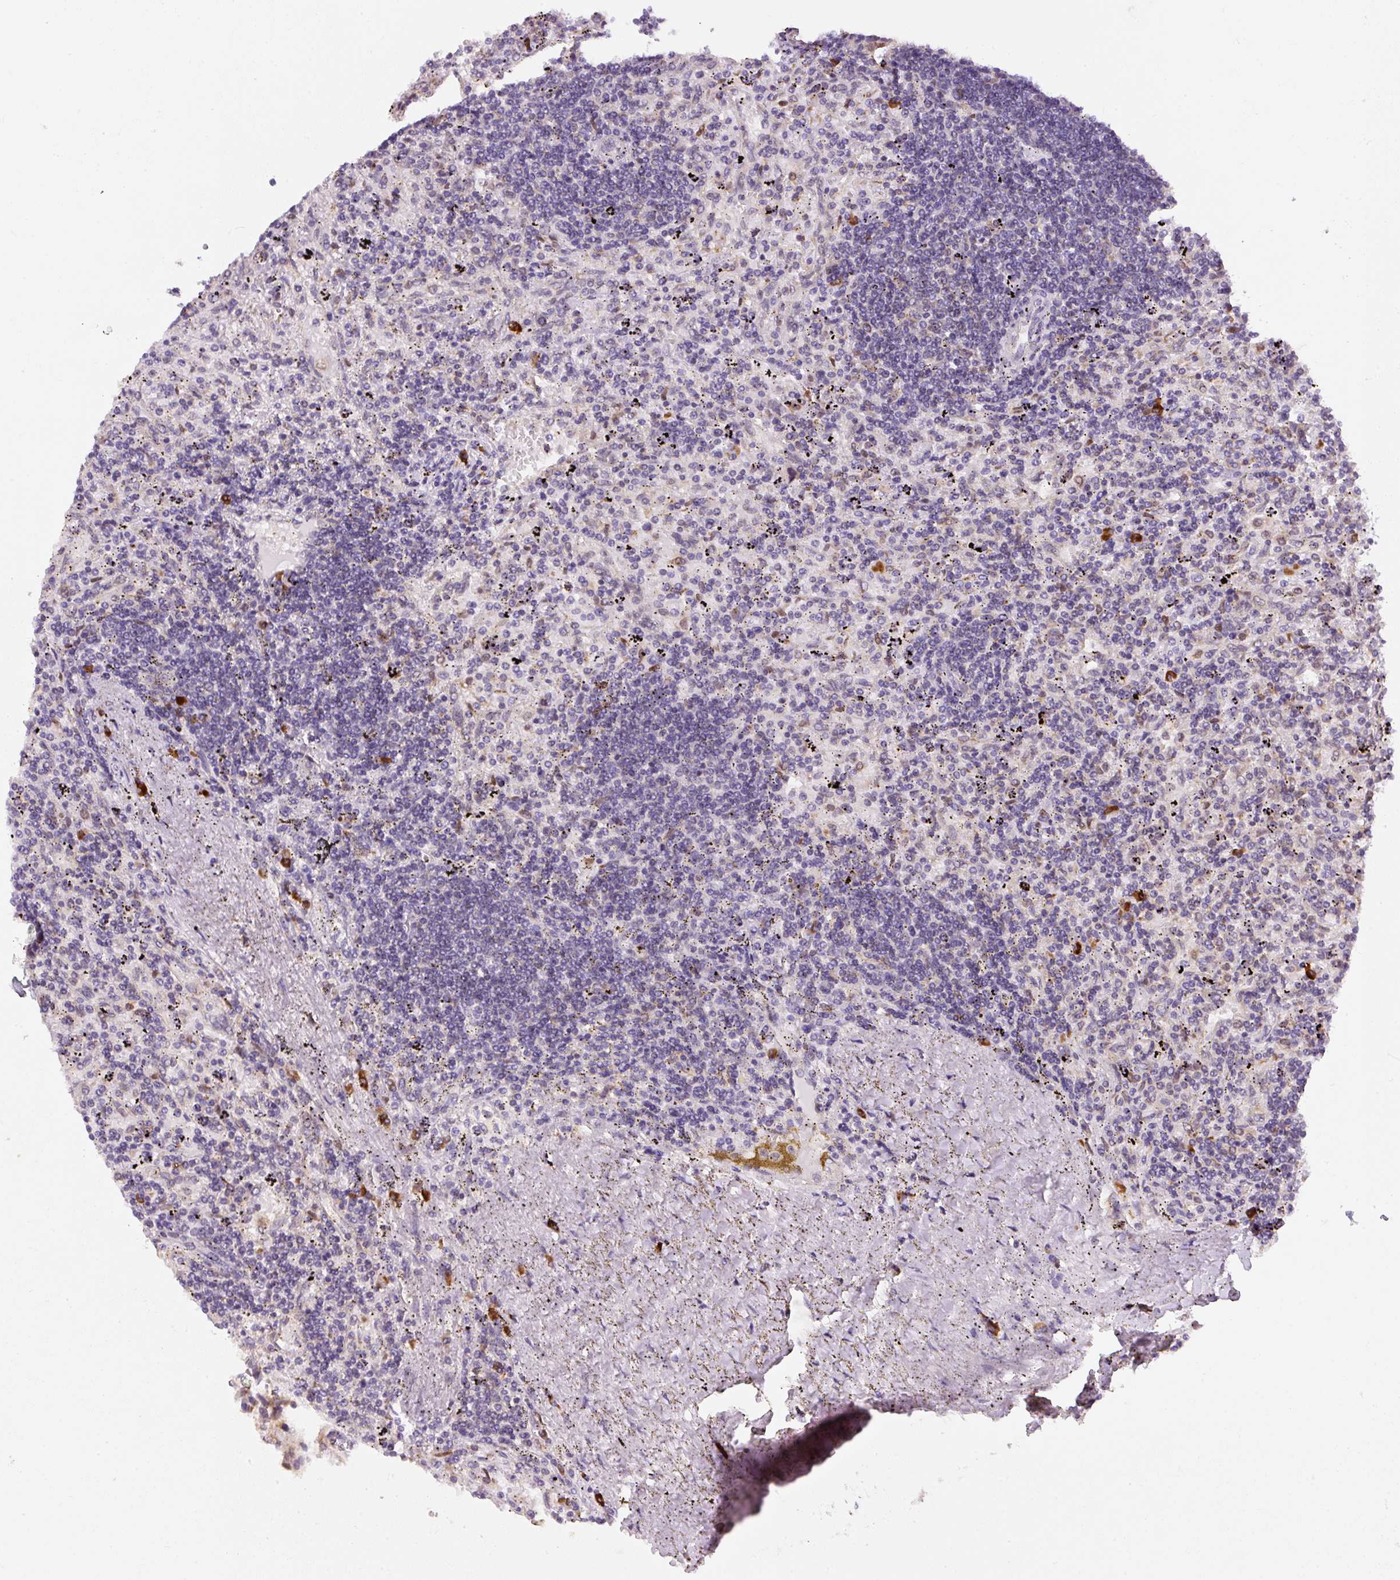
{"staining": {"intensity": "negative", "quantity": "none", "location": "none"}, "tissue": "lymphoma", "cell_type": "Tumor cells", "image_type": "cancer", "snomed": [{"axis": "morphology", "description": "Malignant lymphoma, non-Hodgkin's type, Low grade"}, {"axis": "topography", "description": "Spleen"}], "caption": "Protein analysis of low-grade malignant lymphoma, non-Hodgkin's type demonstrates no significant staining in tumor cells.", "gene": "DDOST", "patient": {"sex": "male", "age": 76}}